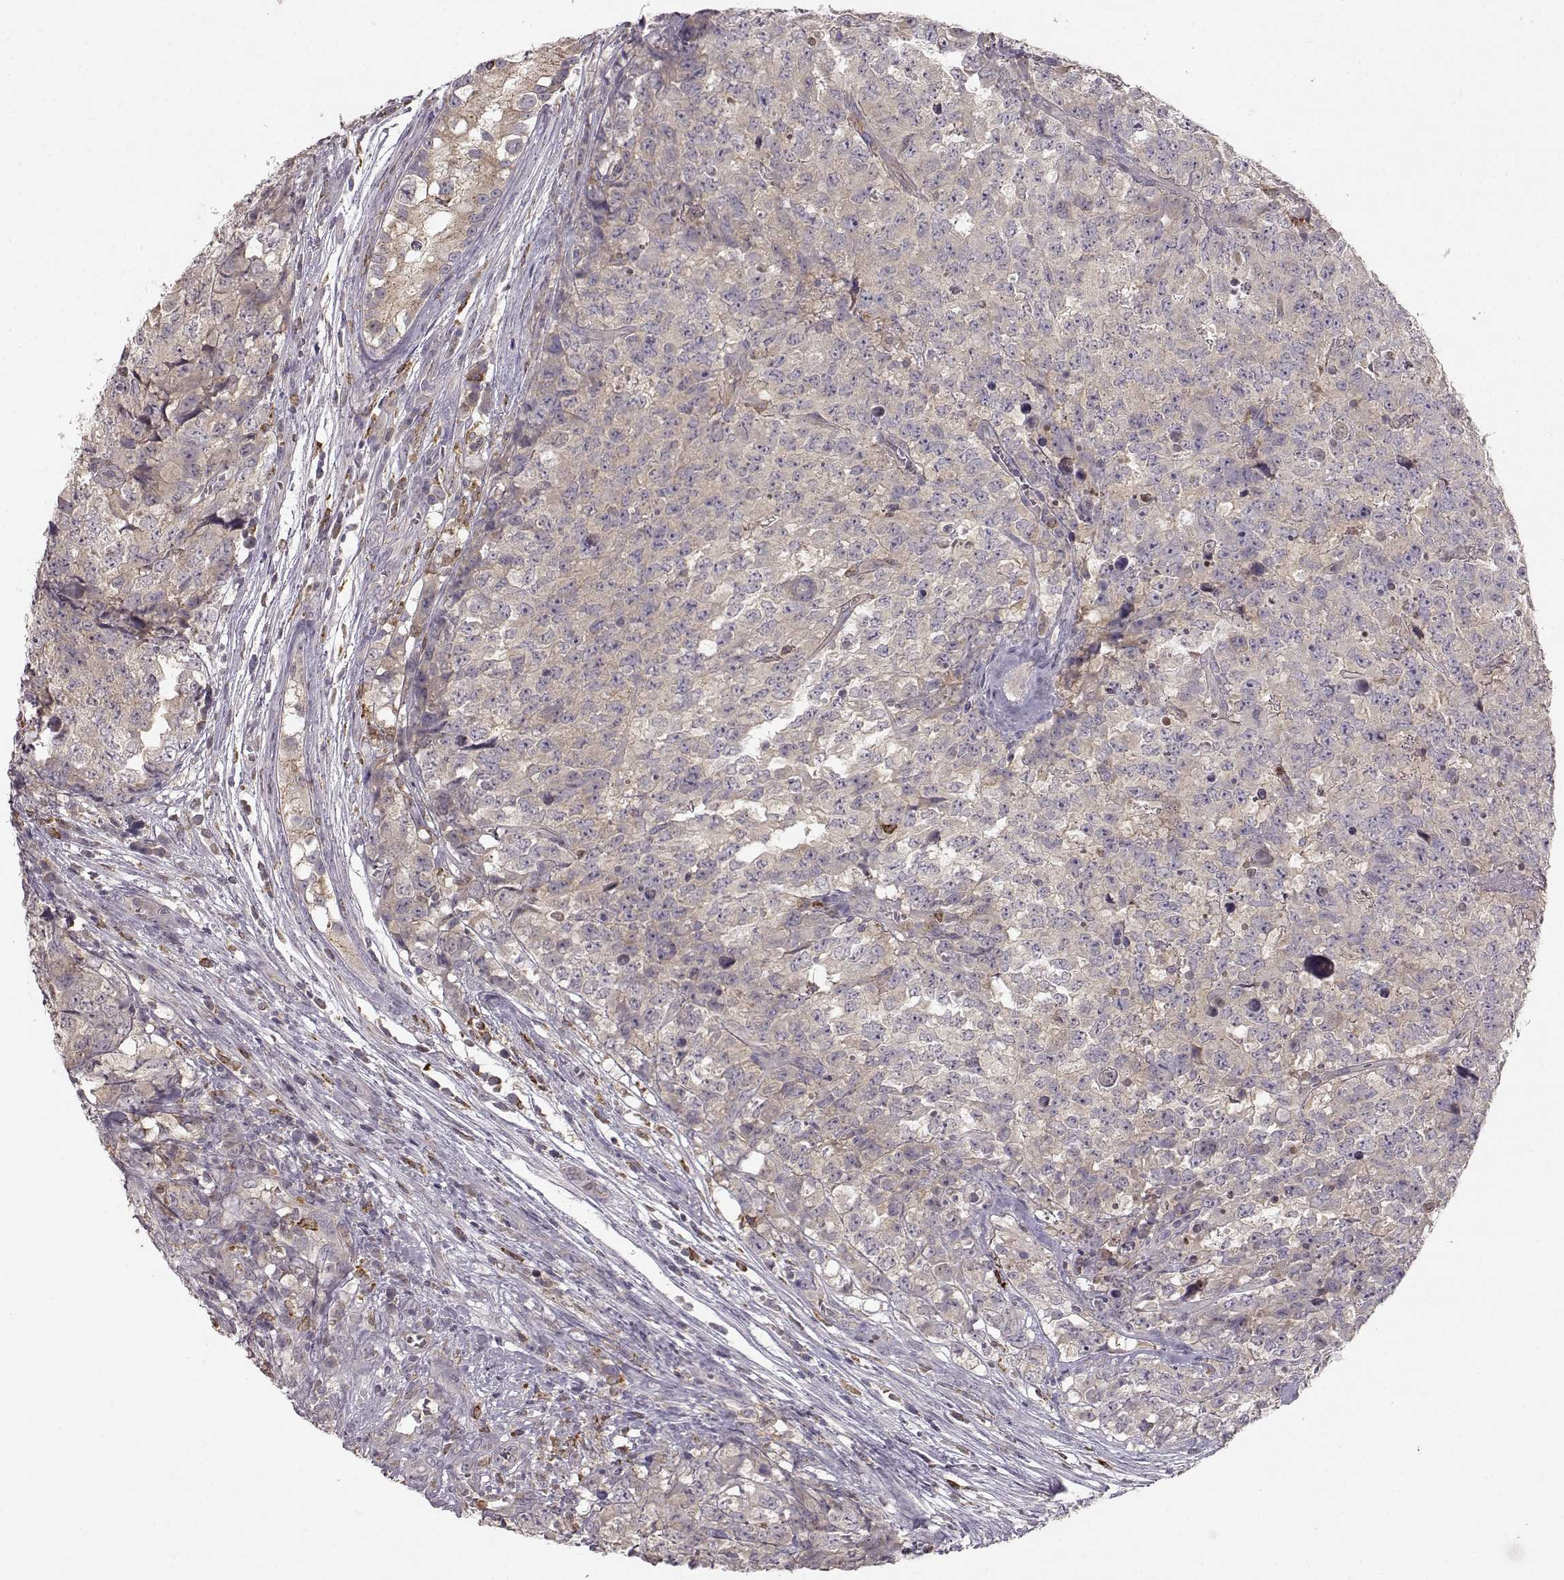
{"staining": {"intensity": "negative", "quantity": "none", "location": "none"}, "tissue": "testis cancer", "cell_type": "Tumor cells", "image_type": "cancer", "snomed": [{"axis": "morphology", "description": "Carcinoma, Embryonal, NOS"}, {"axis": "topography", "description": "Testis"}], "caption": "The micrograph reveals no staining of tumor cells in embryonal carcinoma (testis).", "gene": "SPAG17", "patient": {"sex": "male", "age": 23}}